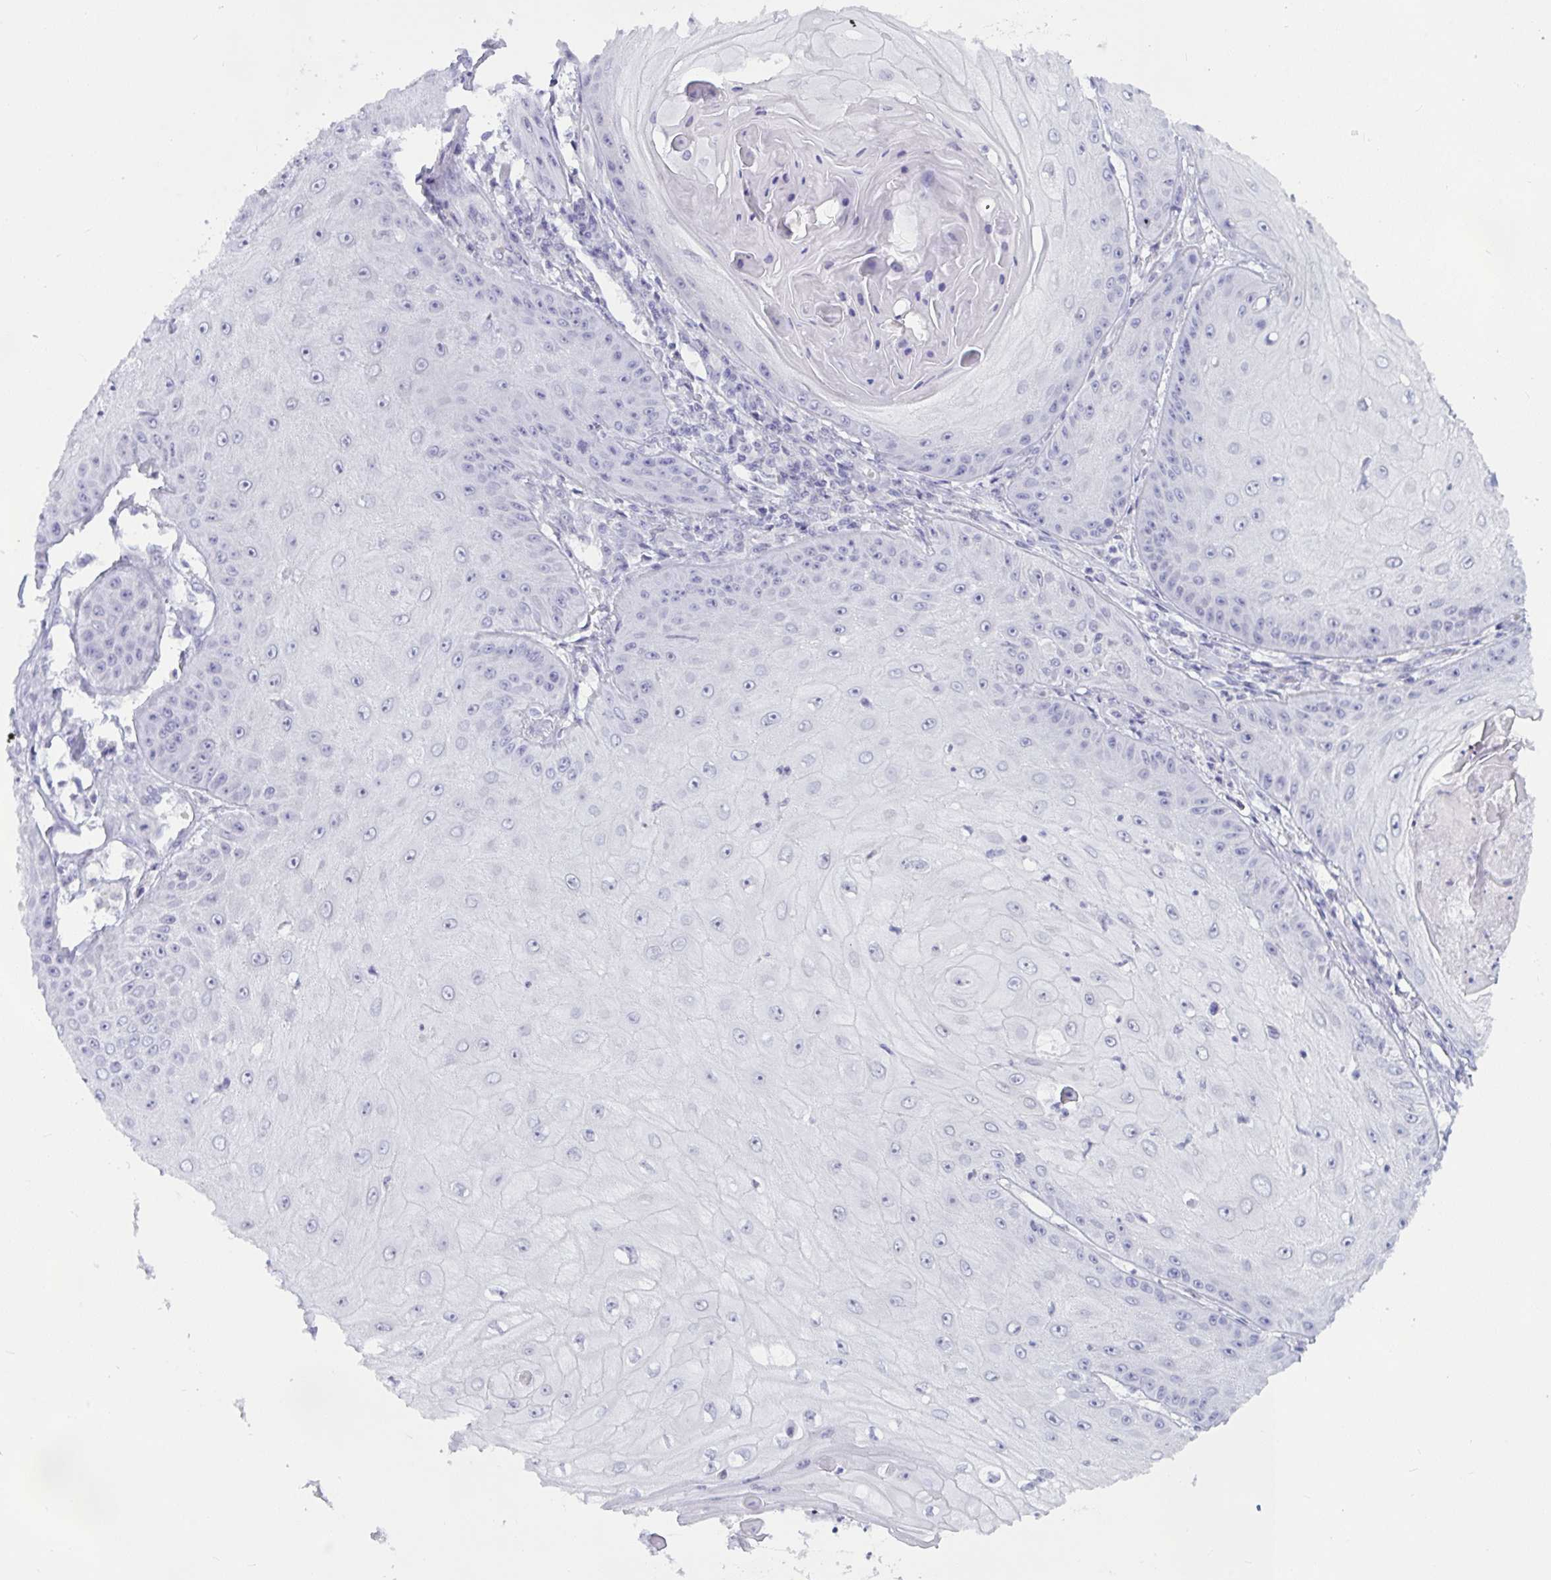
{"staining": {"intensity": "negative", "quantity": "none", "location": "none"}, "tissue": "skin cancer", "cell_type": "Tumor cells", "image_type": "cancer", "snomed": [{"axis": "morphology", "description": "Squamous cell carcinoma, NOS"}, {"axis": "topography", "description": "Skin"}], "caption": "This is an immunohistochemistry micrograph of human skin cancer (squamous cell carcinoma). There is no expression in tumor cells.", "gene": "TANK", "patient": {"sex": "male", "age": 70}}